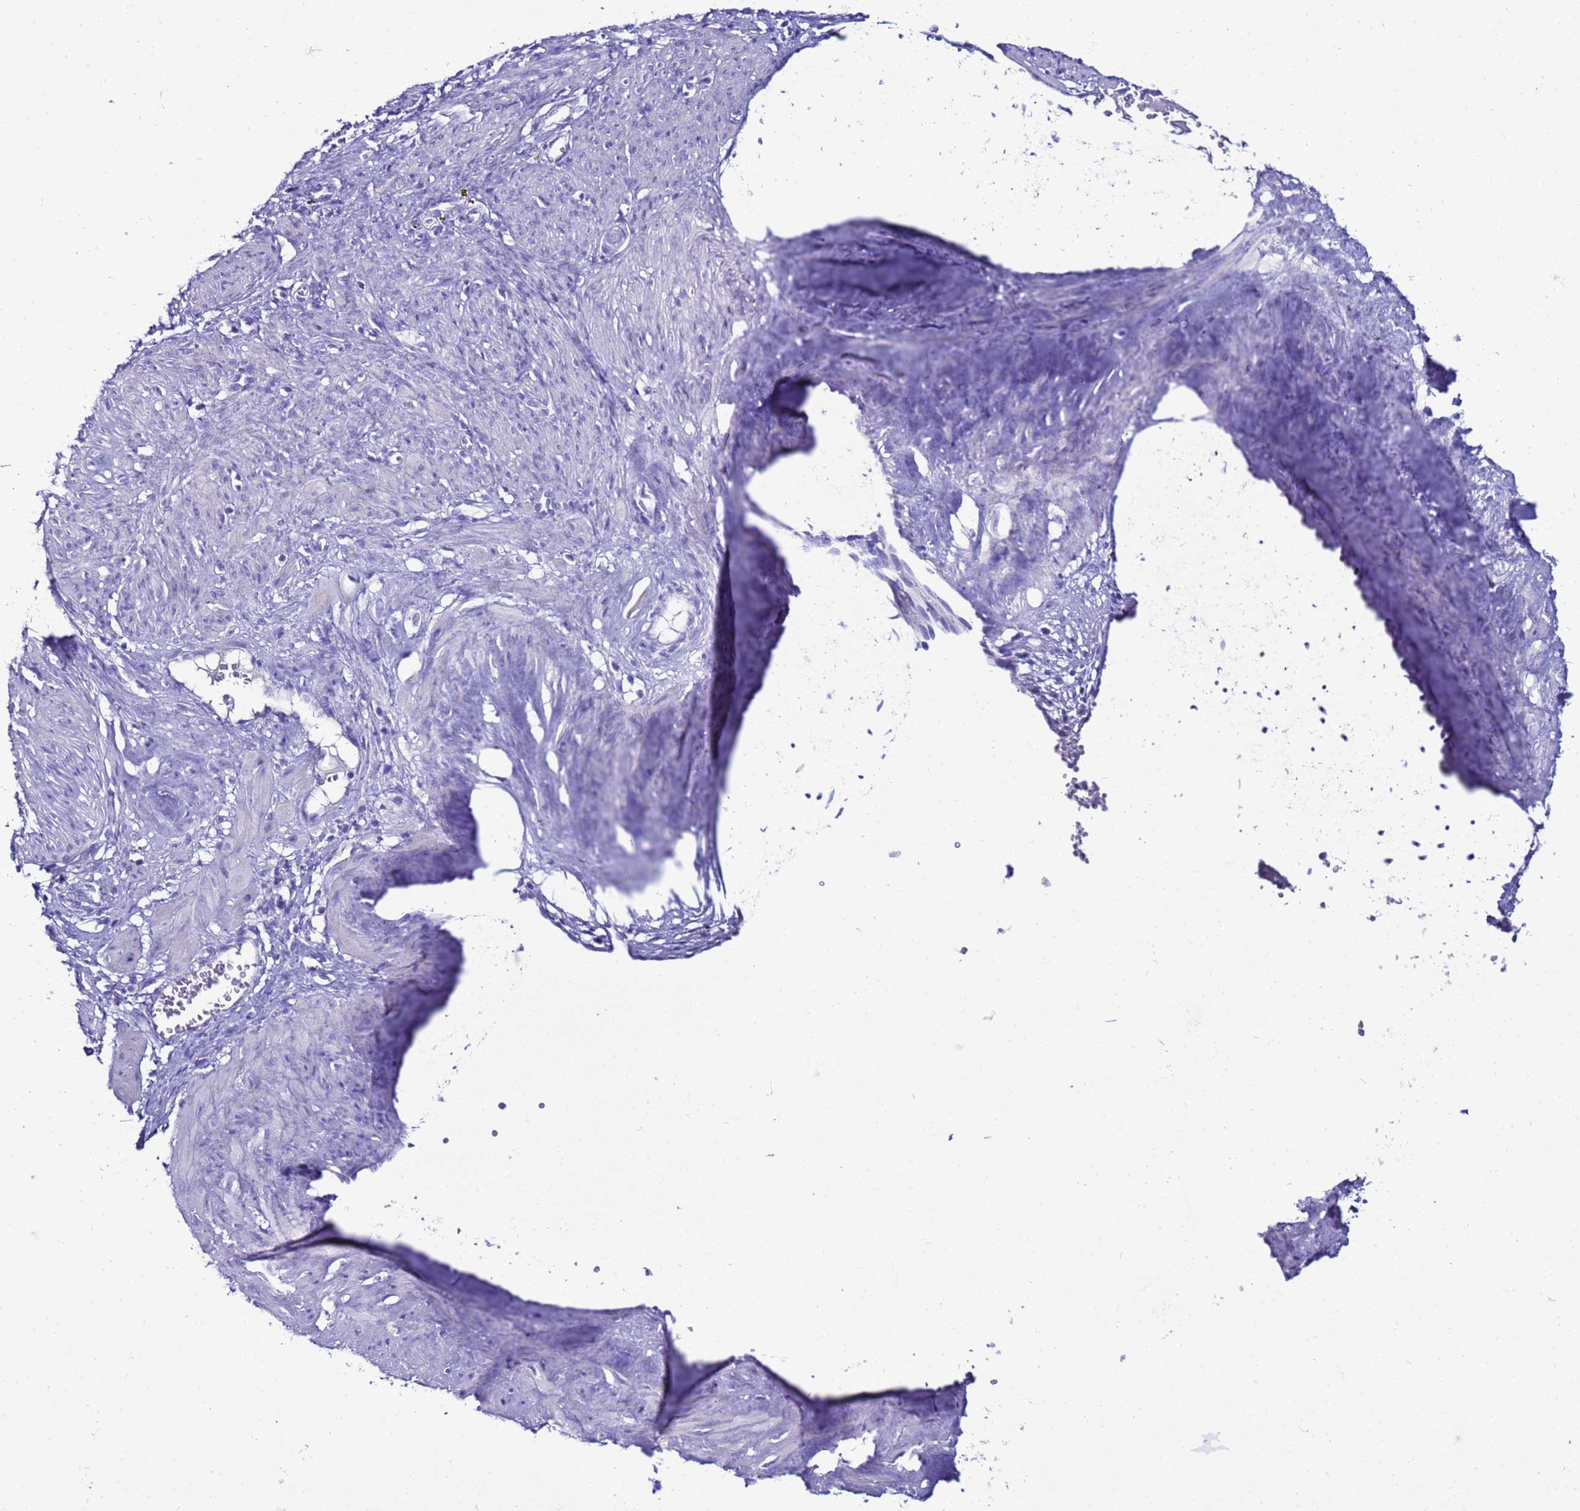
{"staining": {"intensity": "negative", "quantity": "none", "location": "none"}, "tissue": "smooth muscle", "cell_type": "Smooth muscle cells", "image_type": "normal", "snomed": [{"axis": "morphology", "description": "Normal tissue, NOS"}, {"axis": "topography", "description": "Endometrium"}], "caption": "Micrograph shows no protein staining in smooth muscle cells of benign smooth muscle.", "gene": "BEST2", "patient": {"sex": "female", "age": 33}}